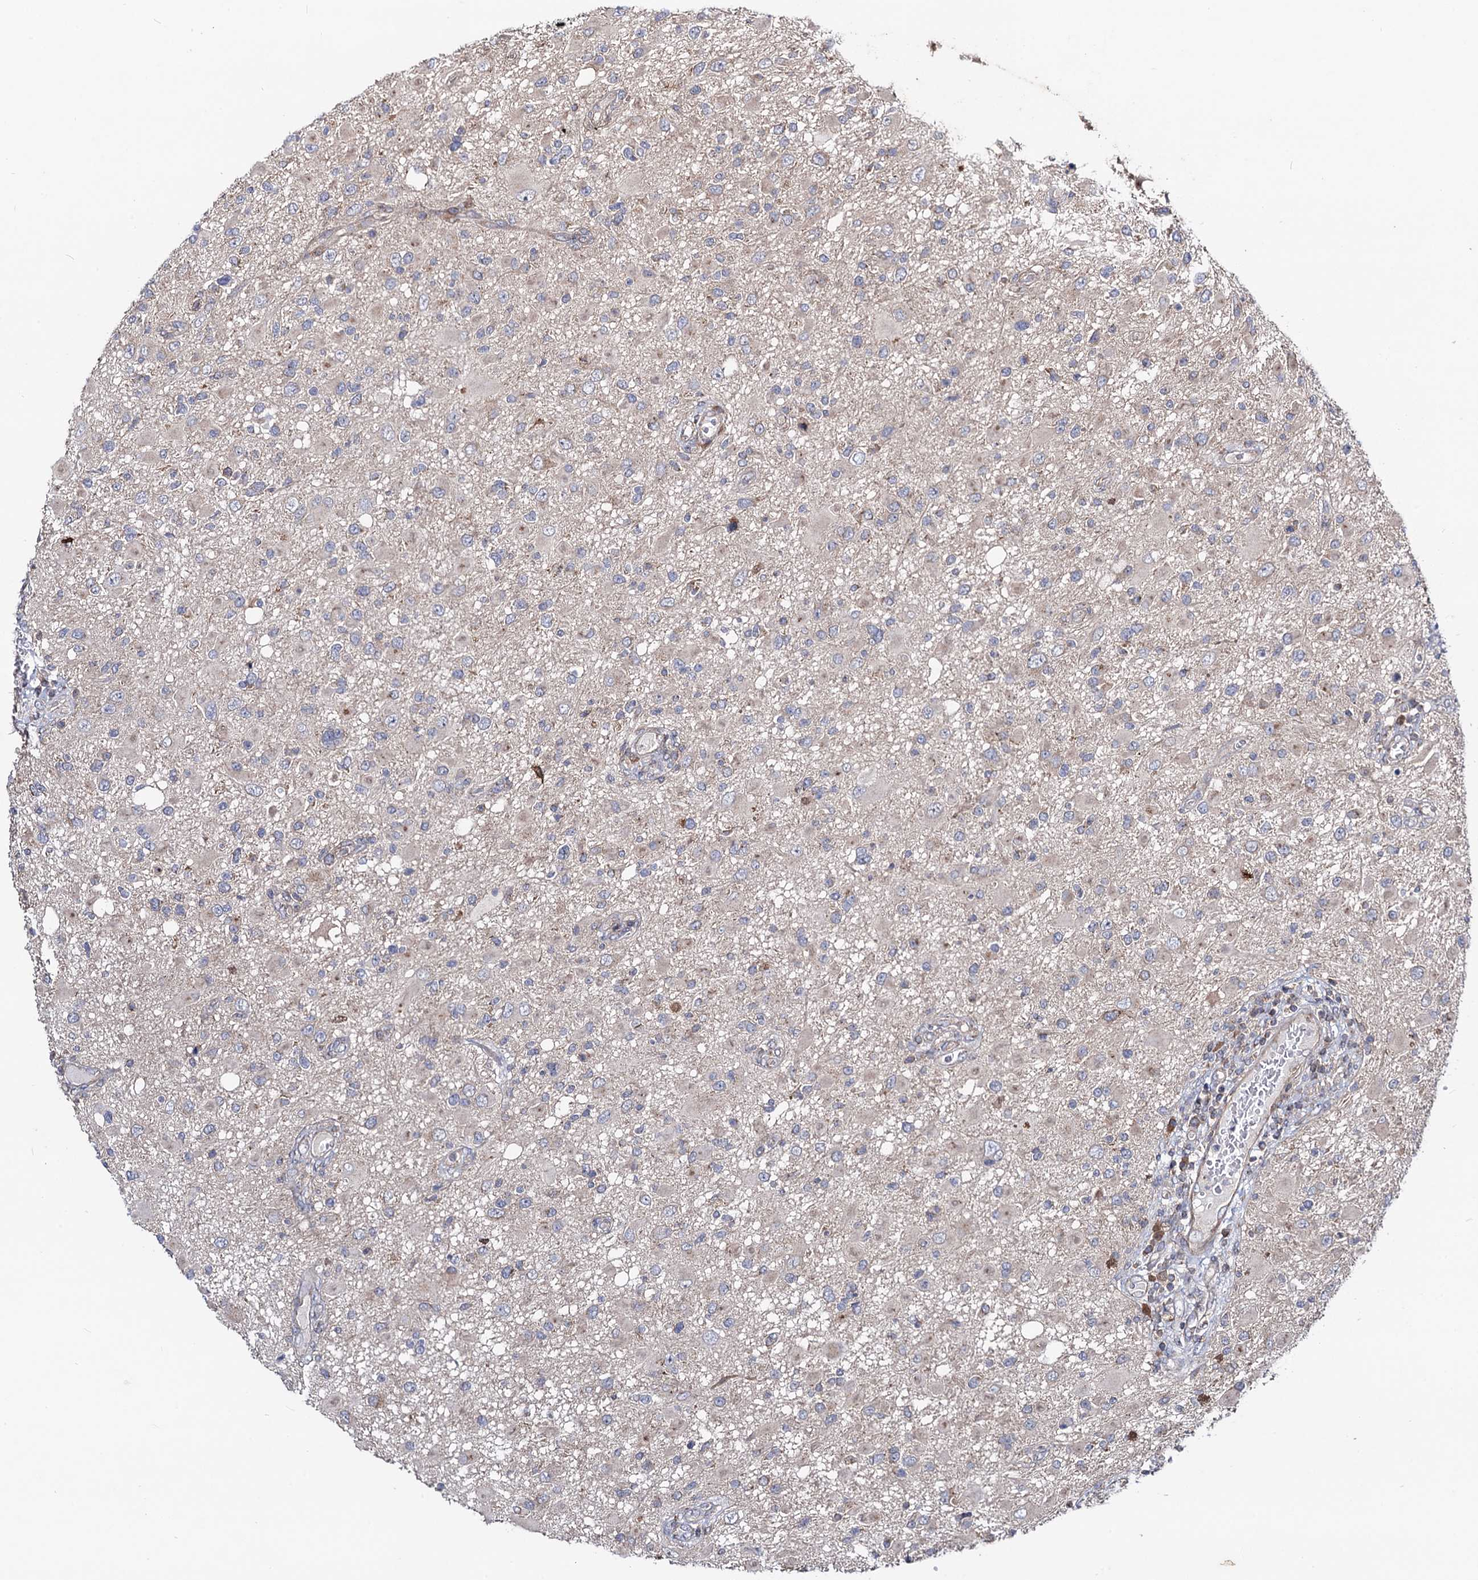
{"staining": {"intensity": "negative", "quantity": "none", "location": "none"}, "tissue": "glioma", "cell_type": "Tumor cells", "image_type": "cancer", "snomed": [{"axis": "morphology", "description": "Glioma, malignant, High grade"}, {"axis": "topography", "description": "Brain"}], "caption": "DAB (3,3'-diaminobenzidine) immunohistochemical staining of human glioma reveals no significant staining in tumor cells. The staining was performed using DAB to visualize the protein expression in brown, while the nuclei were stained in blue with hematoxylin (Magnification: 20x).", "gene": "DYDC1", "patient": {"sex": "male", "age": 53}}